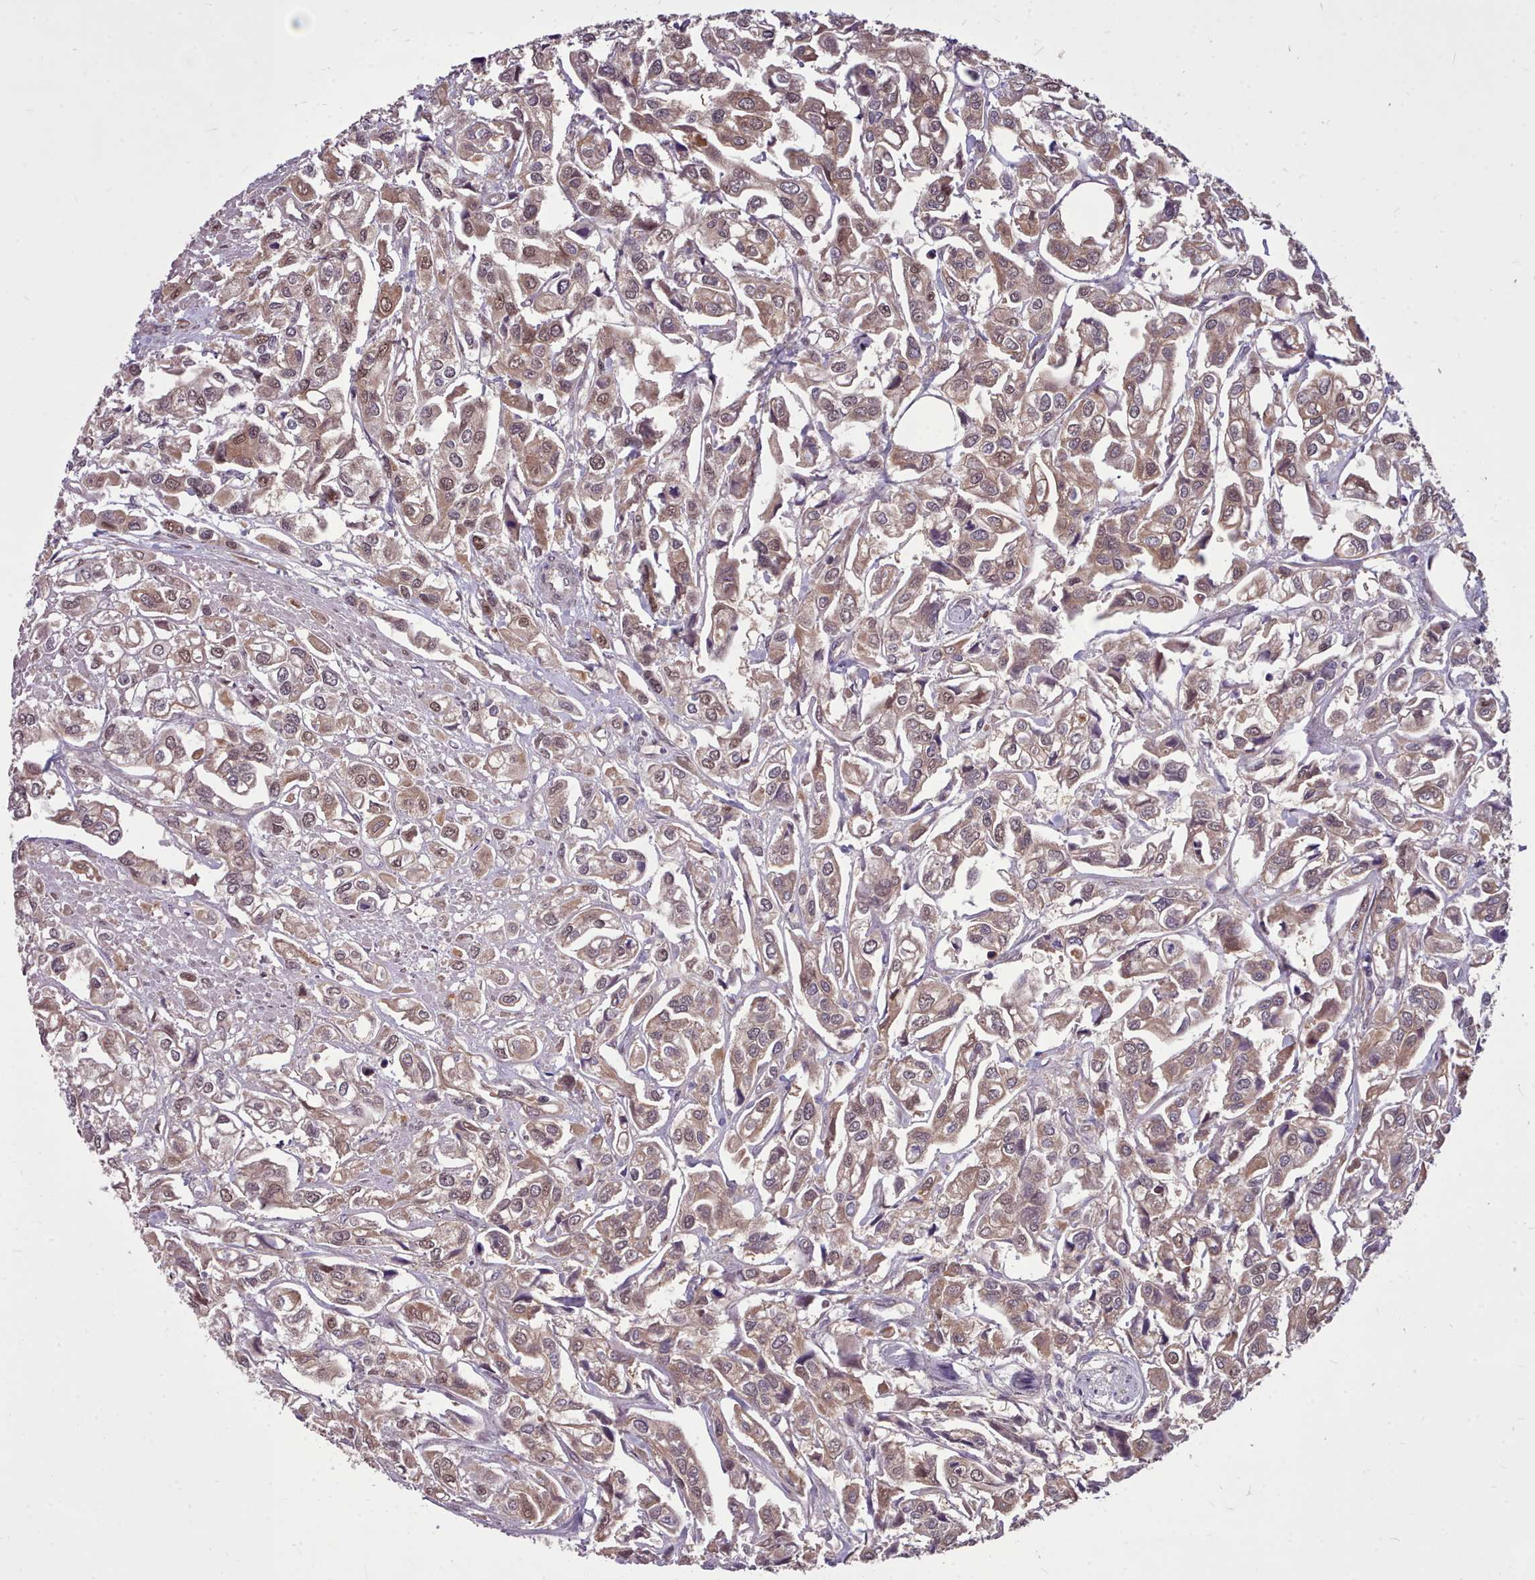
{"staining": {"intensity": "moderate", "quantity": ">75%", "location": "cytoplasmic/membranous"}, "tissue": "urothelial cancer", "cell_type": "Tumor cells", "image_type": "cancer", "snomed": [{"axis": "morphology", "description": "Urothelial carcinoma, High grade"}, {"axis": "topography", "description": "Urinary bladder"}], "caption": "Protein analysis of urothelial carcinoma (high-grade) tissue demonstrates moderate cytoplasmic/membranous staining in about >75% of tumor cells. (DAB IHC with brightfield microscopy, high magnification).", "gene": "AHCY", "patient": {"sex": "male", "age": 67}}